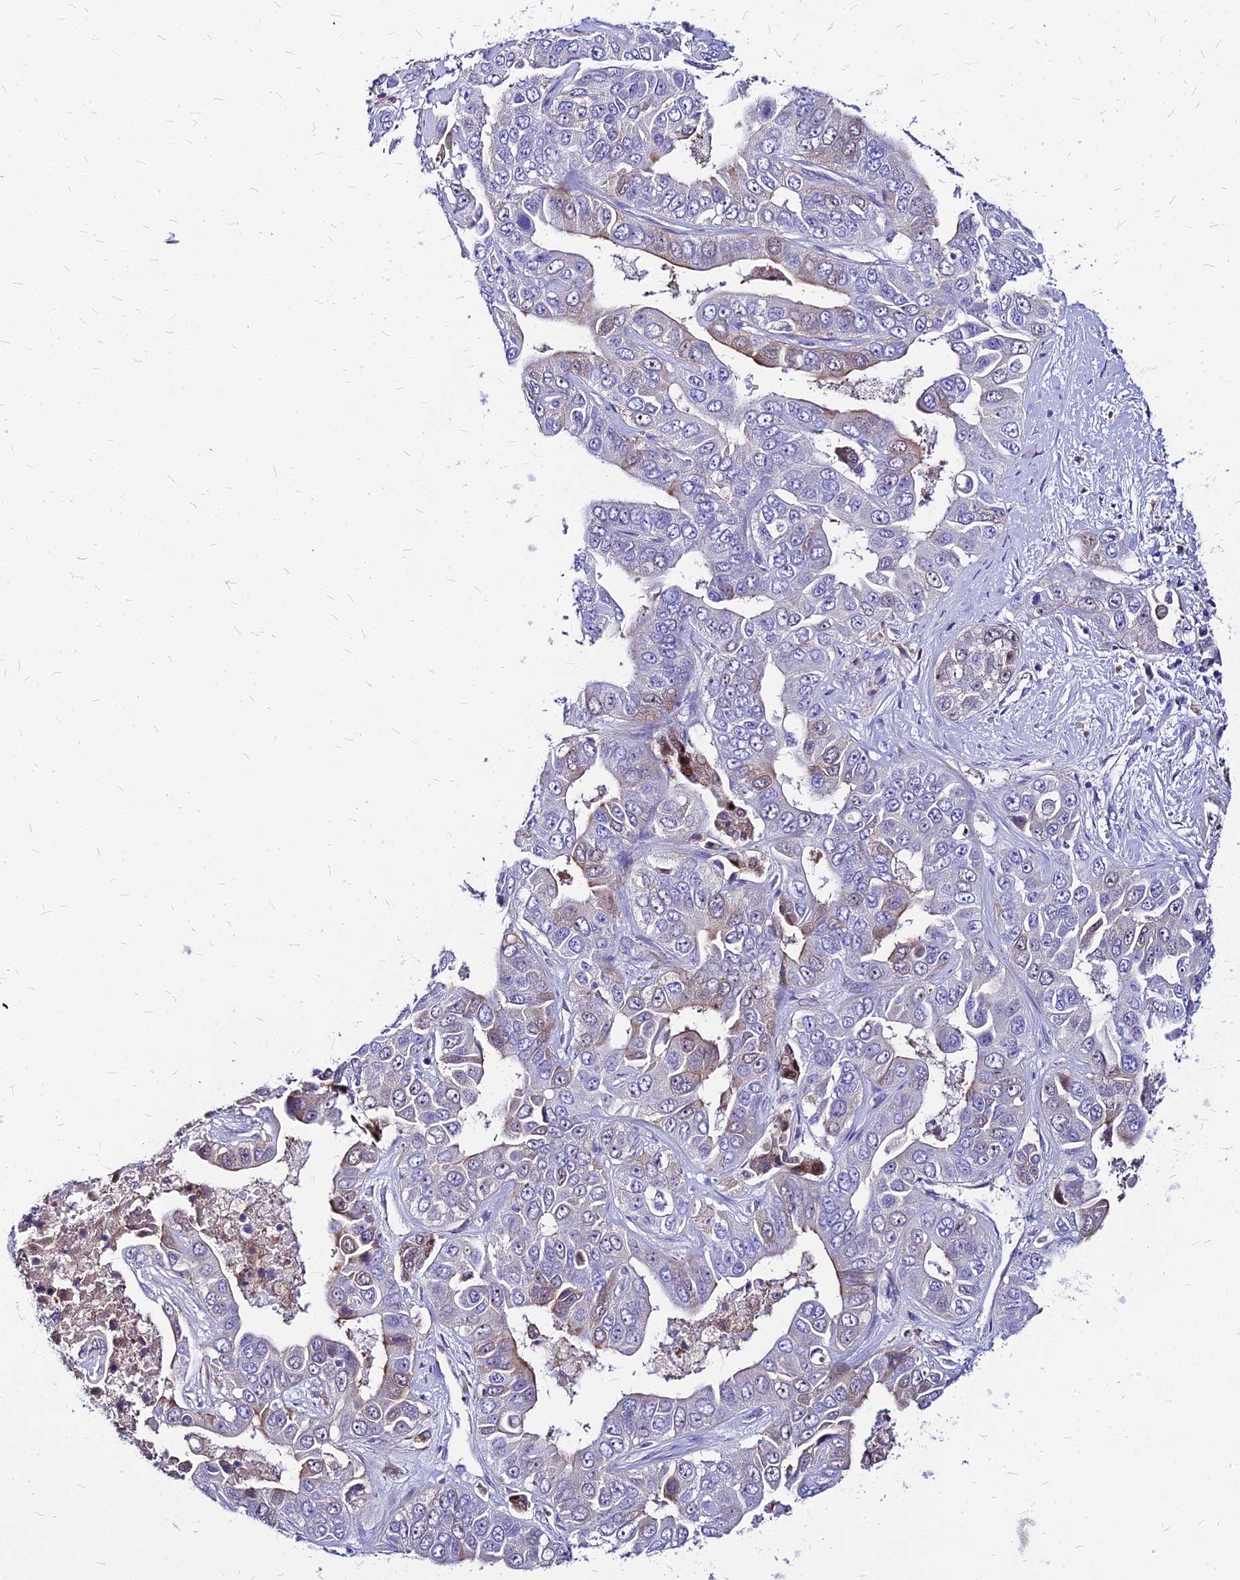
{"staining": {"intensity": "negative", "quantity": "none", "location": "none"}, "tissue": "liver cancer", "cell_type": "Tumor cells", "image_type": "cancer", "snomed": [{"axis": "morphology", "description": "Cholangiocarcinoma"}, {"axis": "topography", "description": "Liver"}], "caption": "High magnification brightfield microscopy of liver cholangiocarcinoma stained with DAB (3,3'-diaminobenzidine) (brown) and counterstained with hematoxylin (blue): tumor cells show no significant positivity.", "gene": "ACSM6", "patient": {"sex": "female", "age": 52}}